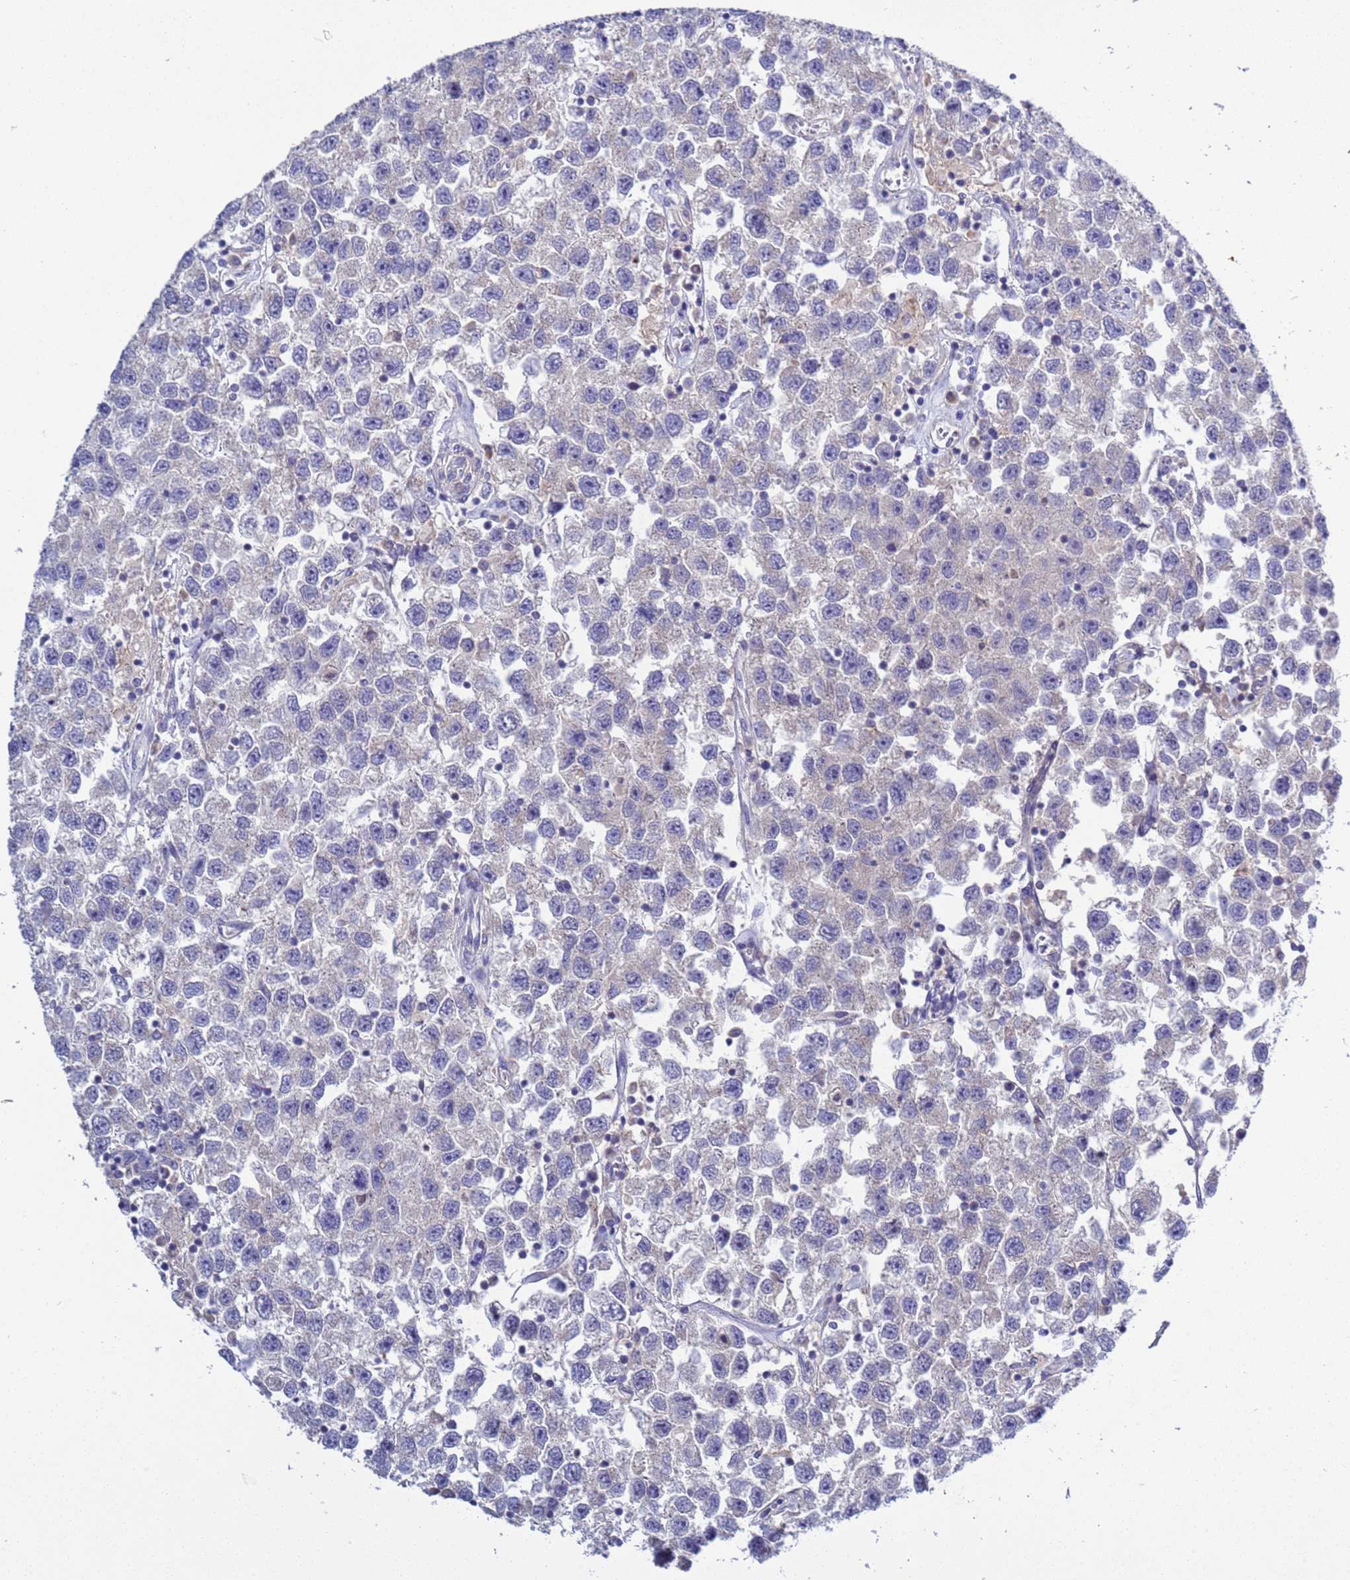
{"staining": {"intensity": "negative", "quantity": "none", "location": "none"}, "tissue": "testis cancer", "cell_type": "Tumor cells", "image_type": "cancer", "snomed": [{"axis": "morphology", "description": "Seminoma, NOS"}, {"axis": "topography", "description": "Testis"}], "caption": "High magnification brightfield microscopy of testis cancer (seminoma) stained with DAB (brown) and counterstained with hematoxylin (blue): tumor cells show no significant staining.", "gene": "RC3H2", "patient": {"sex": "male", "age": 26}}